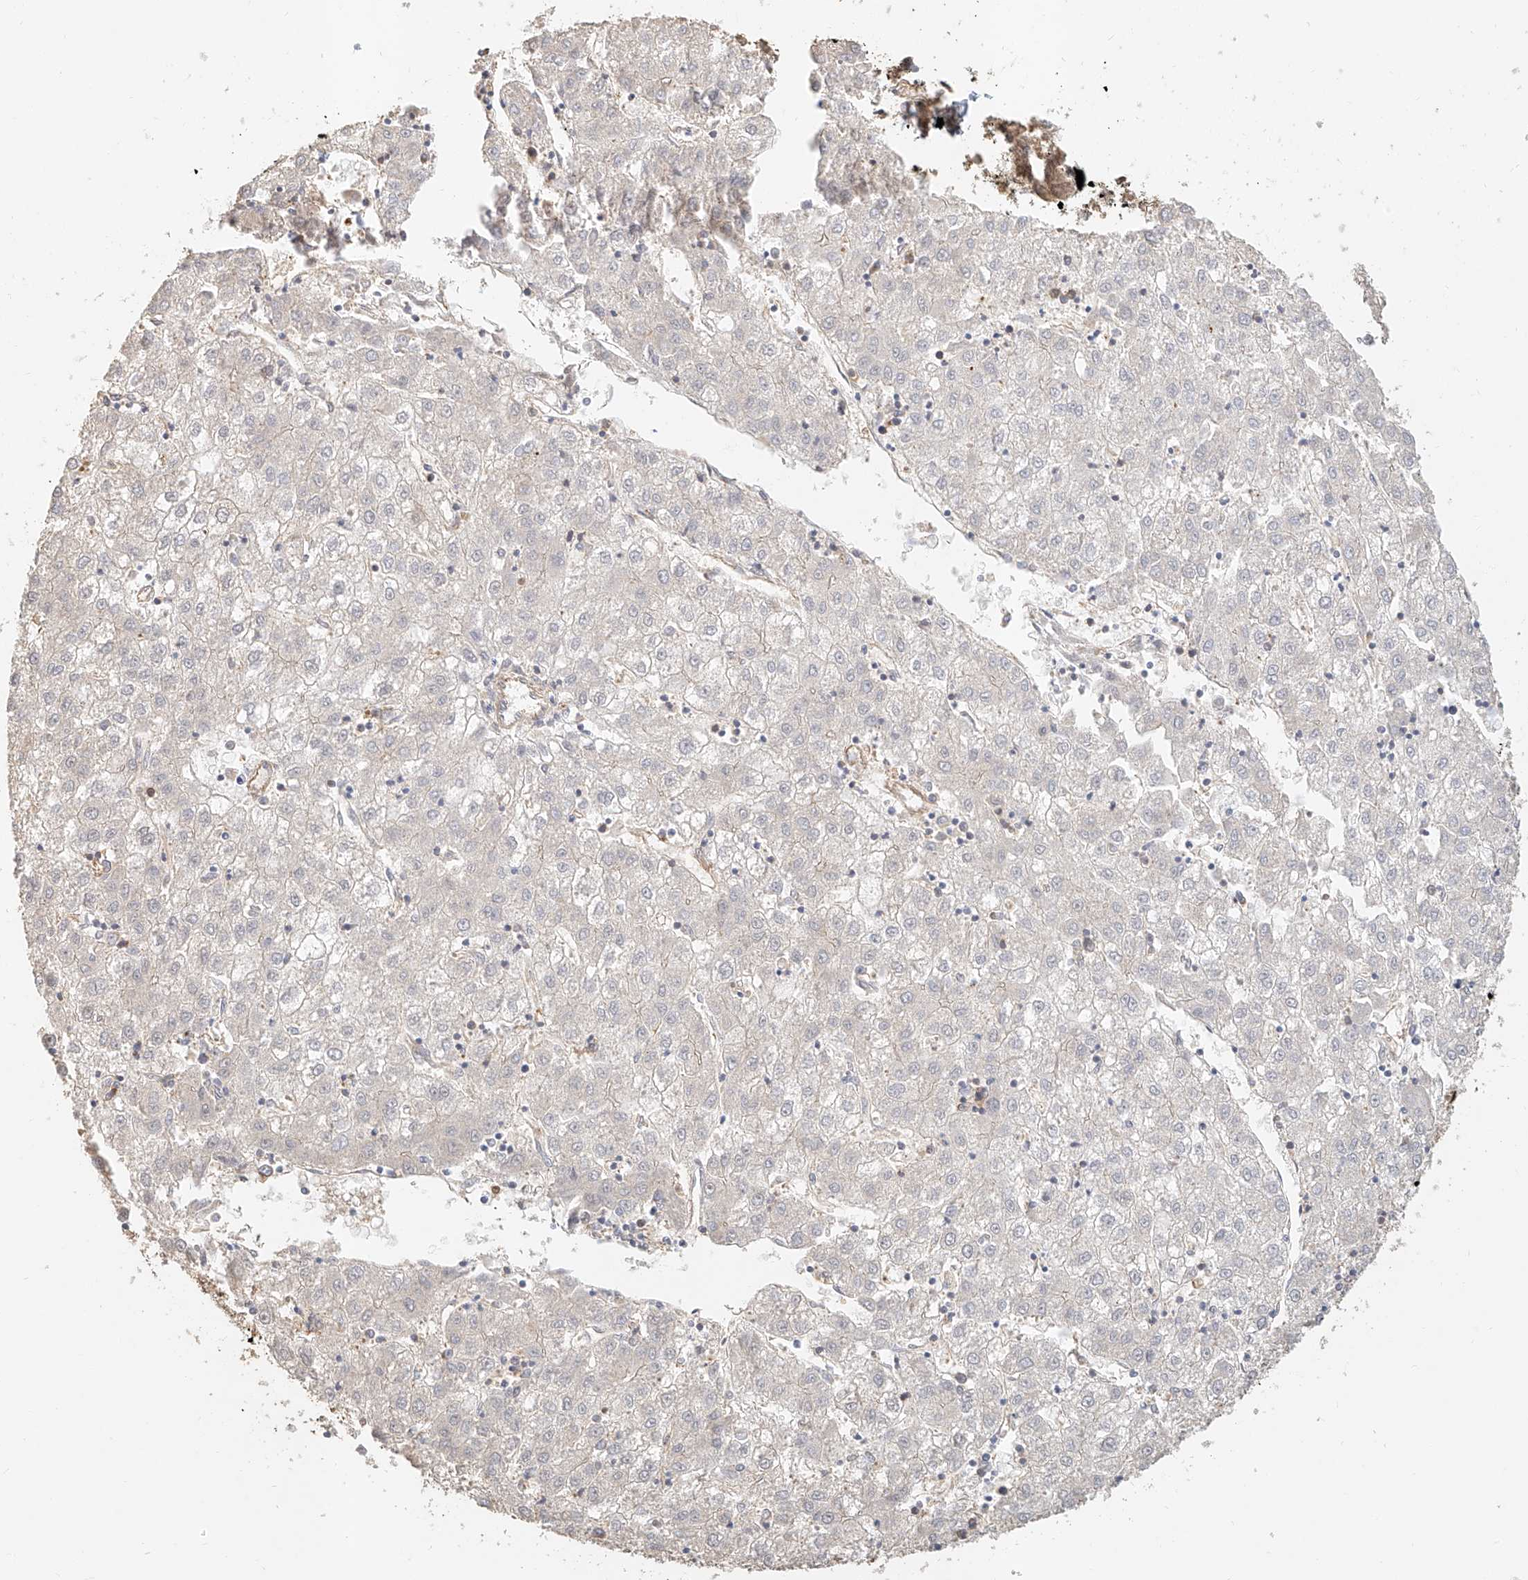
{"staining": {"intensity": "negative", "quantity": "none", "location": "none"}, "tissue": "liver cancer", "cell_type": "Tumor cells", "image_type": "cancer", "snomed": [{"axis": "morphology", "description": "Carcinoma, Hepatocellular, NOS"}, {"axis": "topography", "description": "Liver"}], "caption": "Image shows no protein staining in tumor cells of liver cancer (hepatocellular carcinoma) tissue.", "gene": "NAP1L1", "patient": {"sex": "male", "age": 72}}